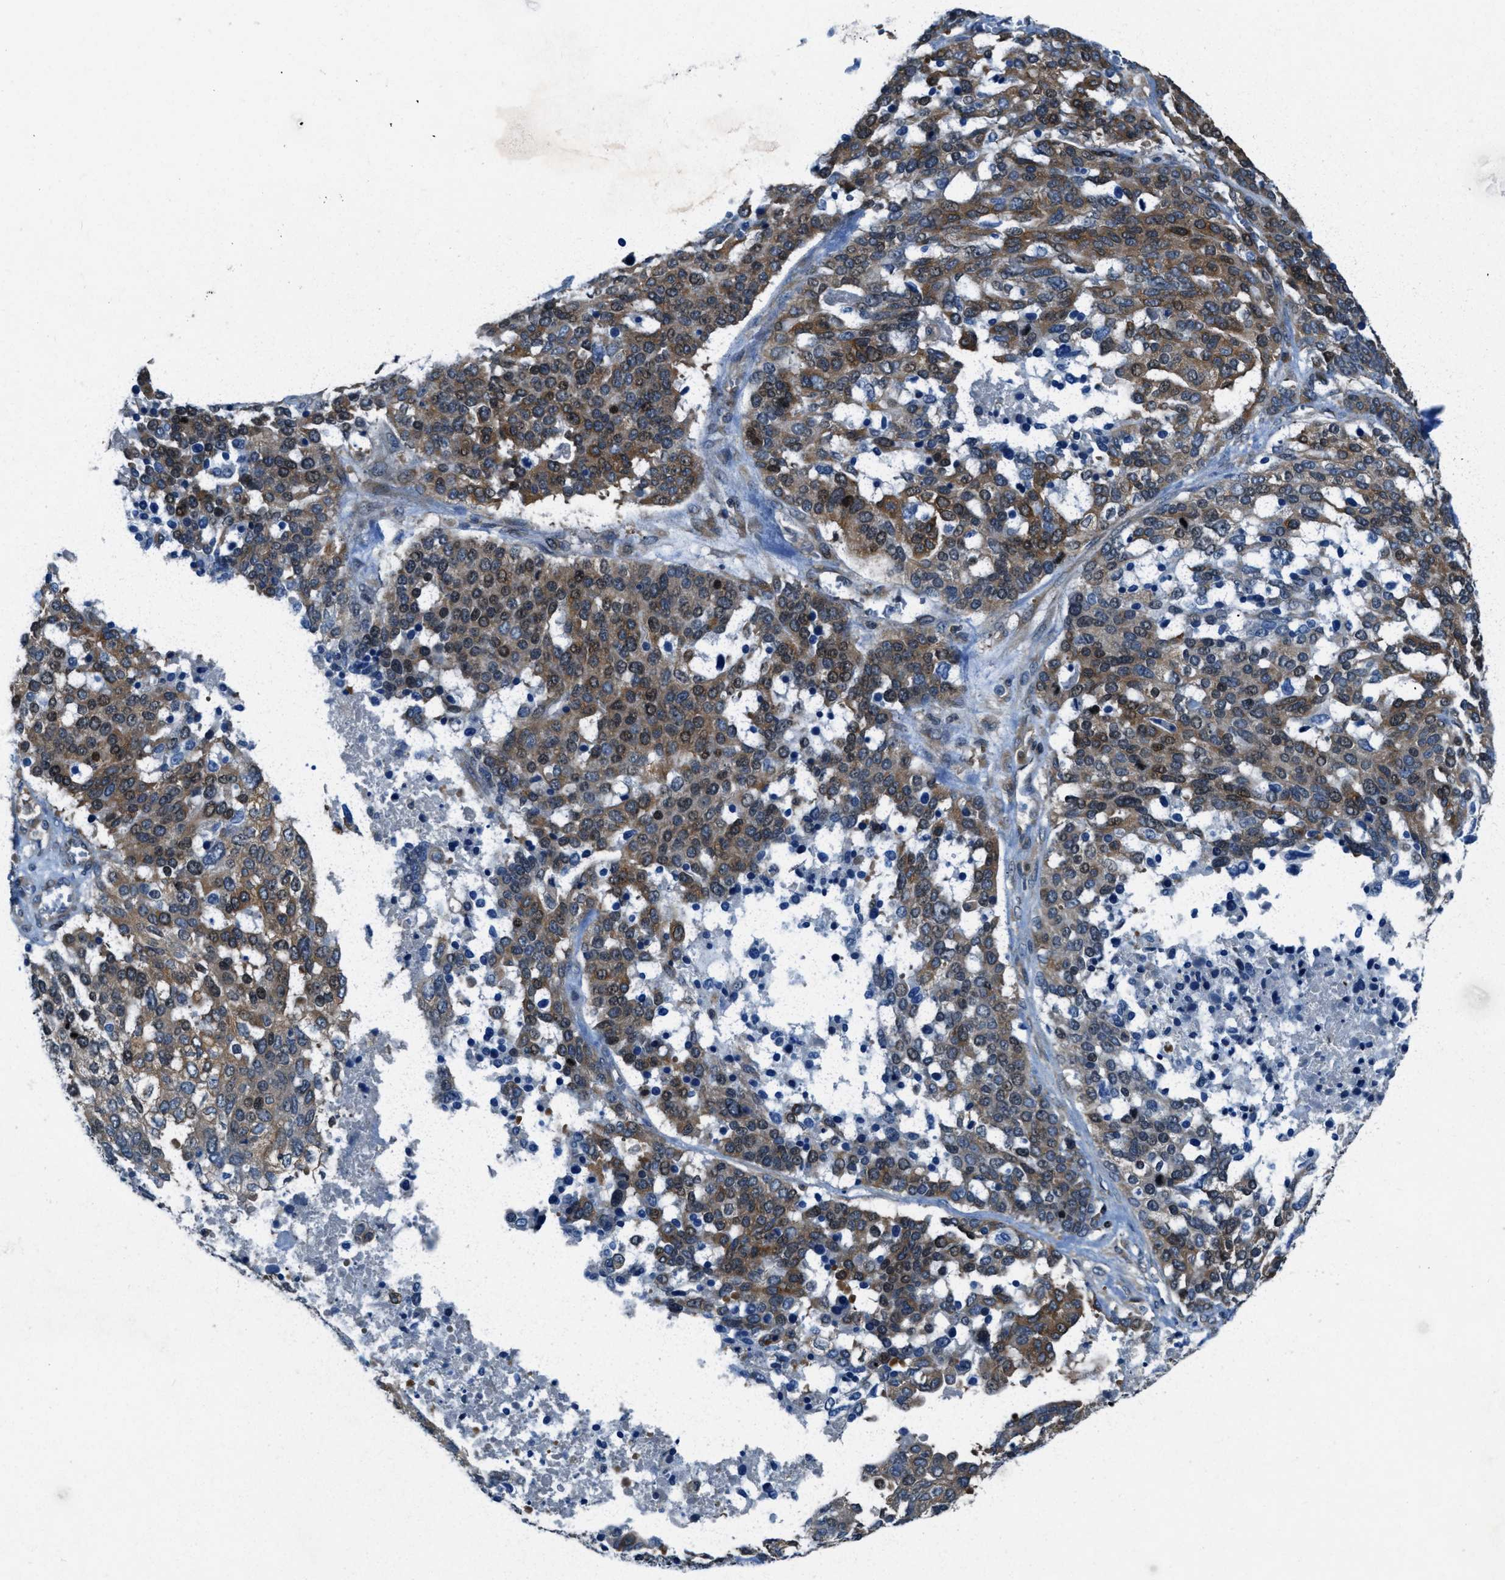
{"staining": {"intensity": "moderate", "quantity": ">75%", "location": "cytoplasmic/membranous,nuclear"}, "tissue": "ovarian cancer", "cell_type": "Tumor cells", "image_type": "cancer", "snomed": [{"axis": "morphology", "description": "Cystadenocarcinoma, serous, NOS"}, {"axis": "topography", "description": "Ovary"}], "caption": "Protein expression analysis of serous cystadenocarcinoma (ovarian) demonstrates moderate cytoplasmic/membranous and nuclear expression in approximately >75% of tumor cells. (brown staining indicates protein expression, while blue staining denotes nuclei).", "gene": "ARFGAP2", "patient": {"sex": "female", "age": 44}}